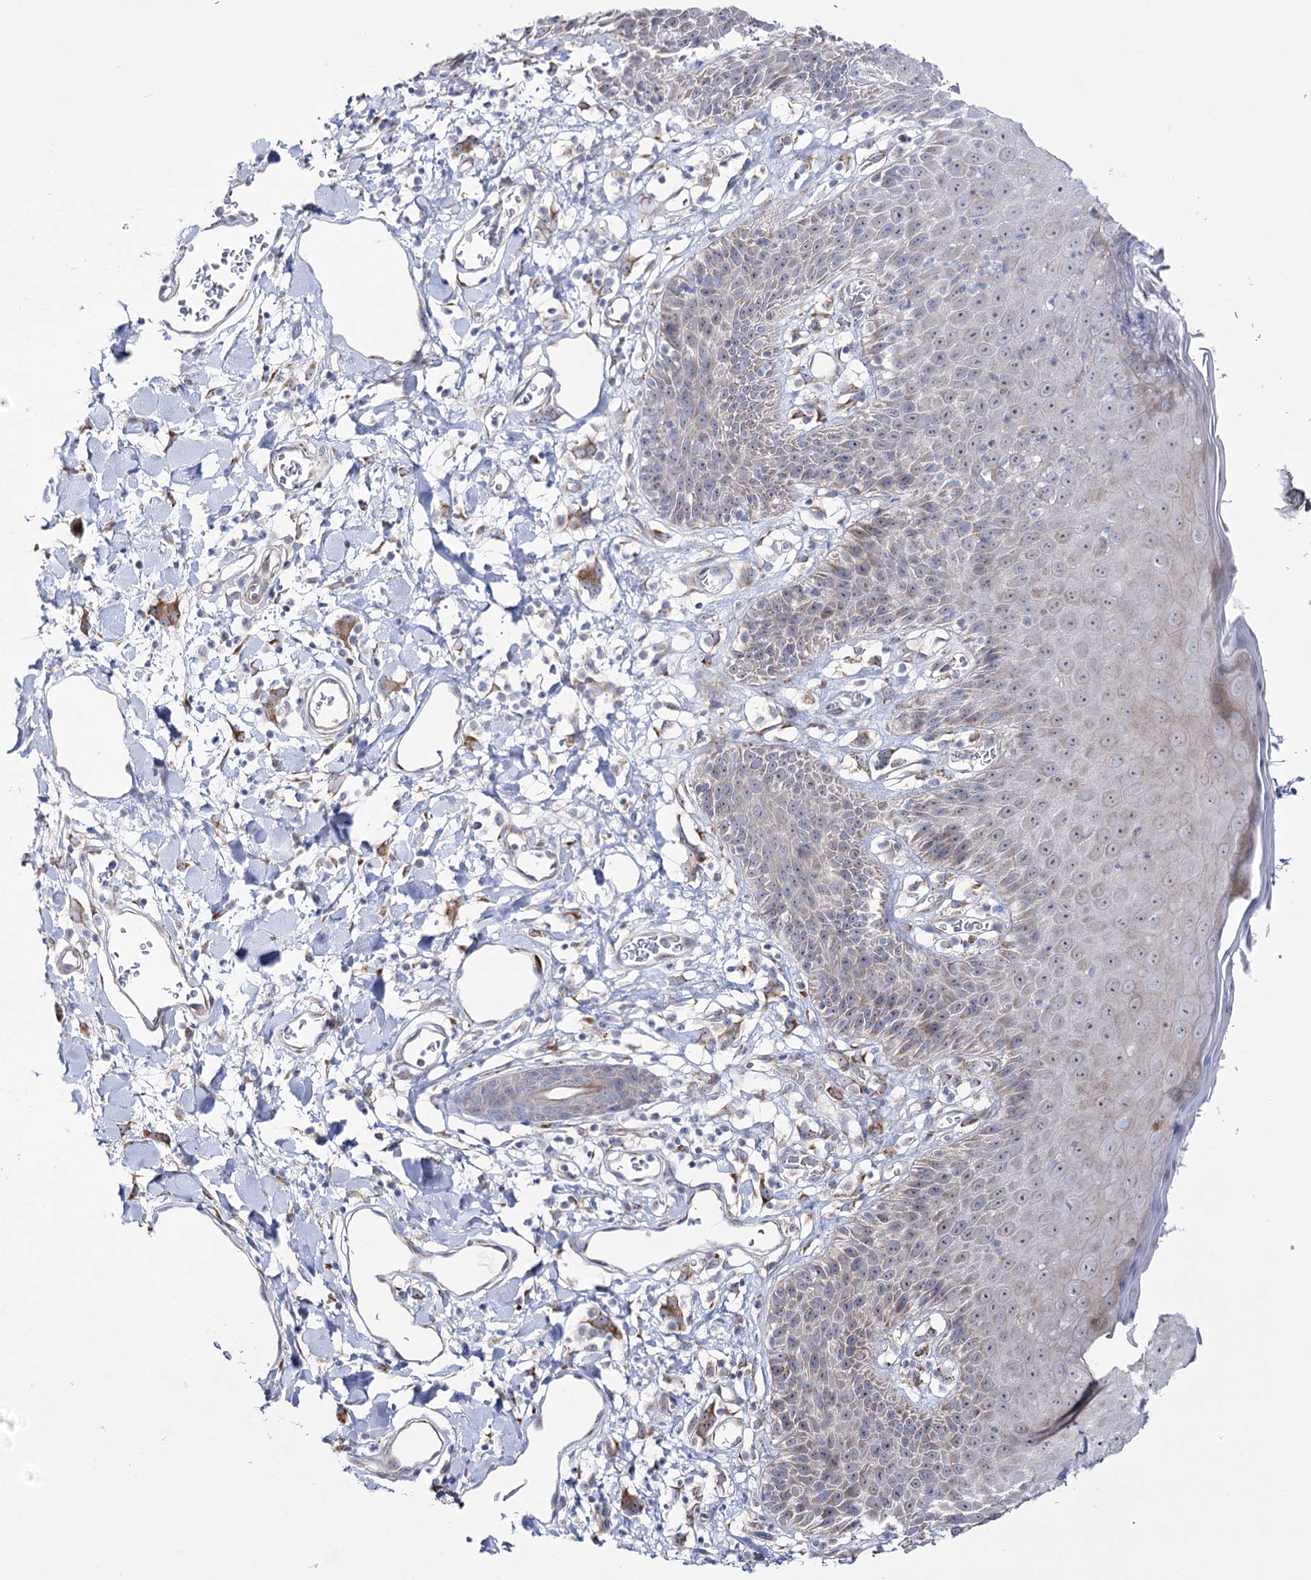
{"staining": {"intensity": "moderate", "quantity": "<25%", "location": "cytoplasmic/membranous"}, "tissue": "skin", "cell_type": "Epidermal cells", "image_type": "normal", "snomed": [{"axis": "morphology", "description": "Normal tissue, NOS"}, {"axis": "topography", "description": "Vulva"}], "caption": "Epidermal cells exhibit moderate cytoplasmic/membranous positivity in approximately <25% of cells in normal skin.", "gene": "METTL5", "patient": {"sex": "female", "age": 68}}